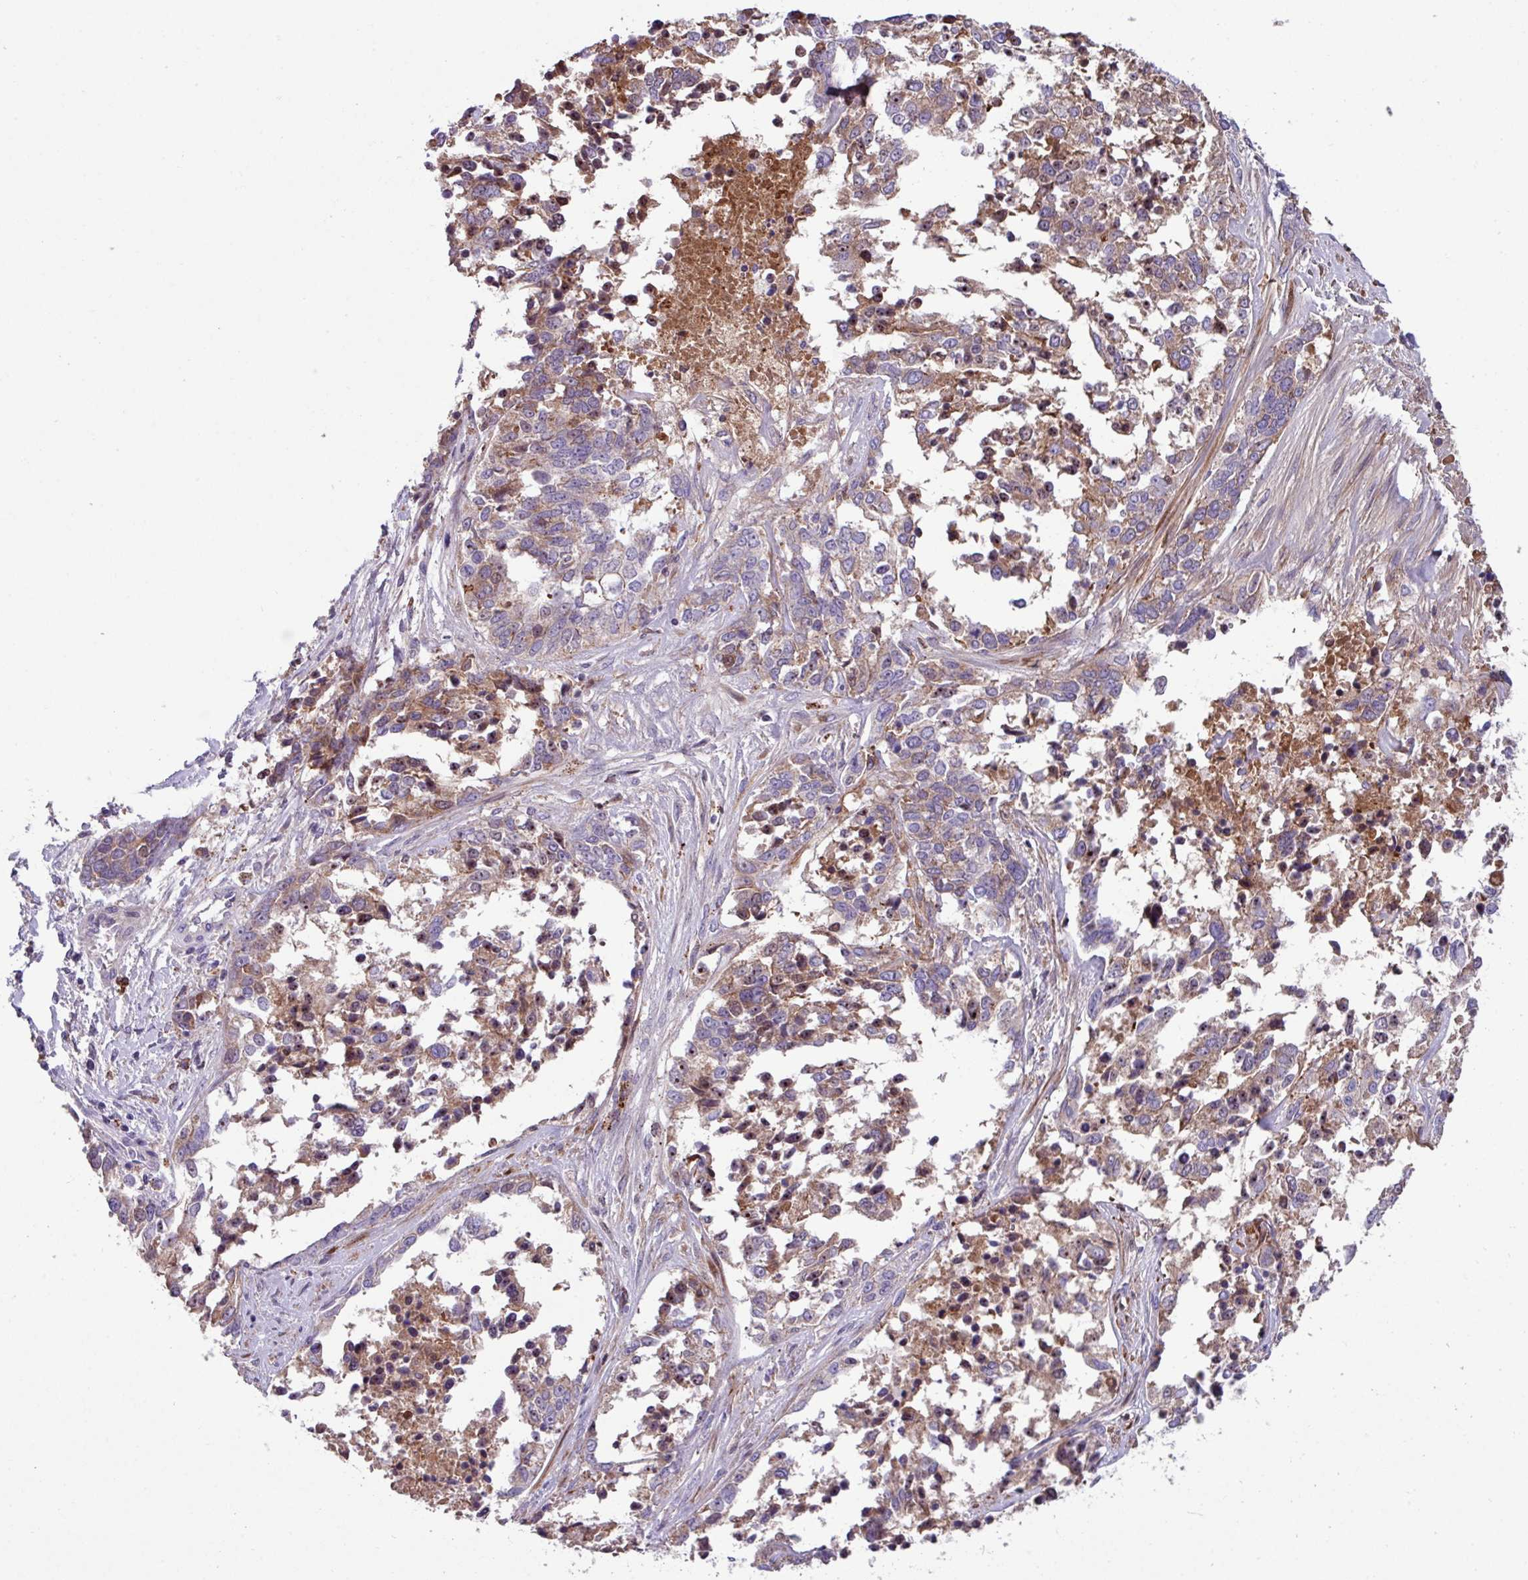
{"staining": {"intensity": "moderate", "quantity": "25%-75%", "location": "cytoplasmic/membranous"}, "tissue": "ovarian cancer", "cell_type": "Tumor cells", "image_type": "cancer", "snomed": [{"axis": "morphology", "description": "Cystadenocarcinoma, serous, NOS"}, {"axis": "topography", "description": "Ovary"}], "caption": "A brown stain highlights moderate cytoplasmic/membranous positivity of a protein in ovarian cancer tumor cells.", "gene": "IQCJ", "patient": {"sex": "female", "age": 44}}